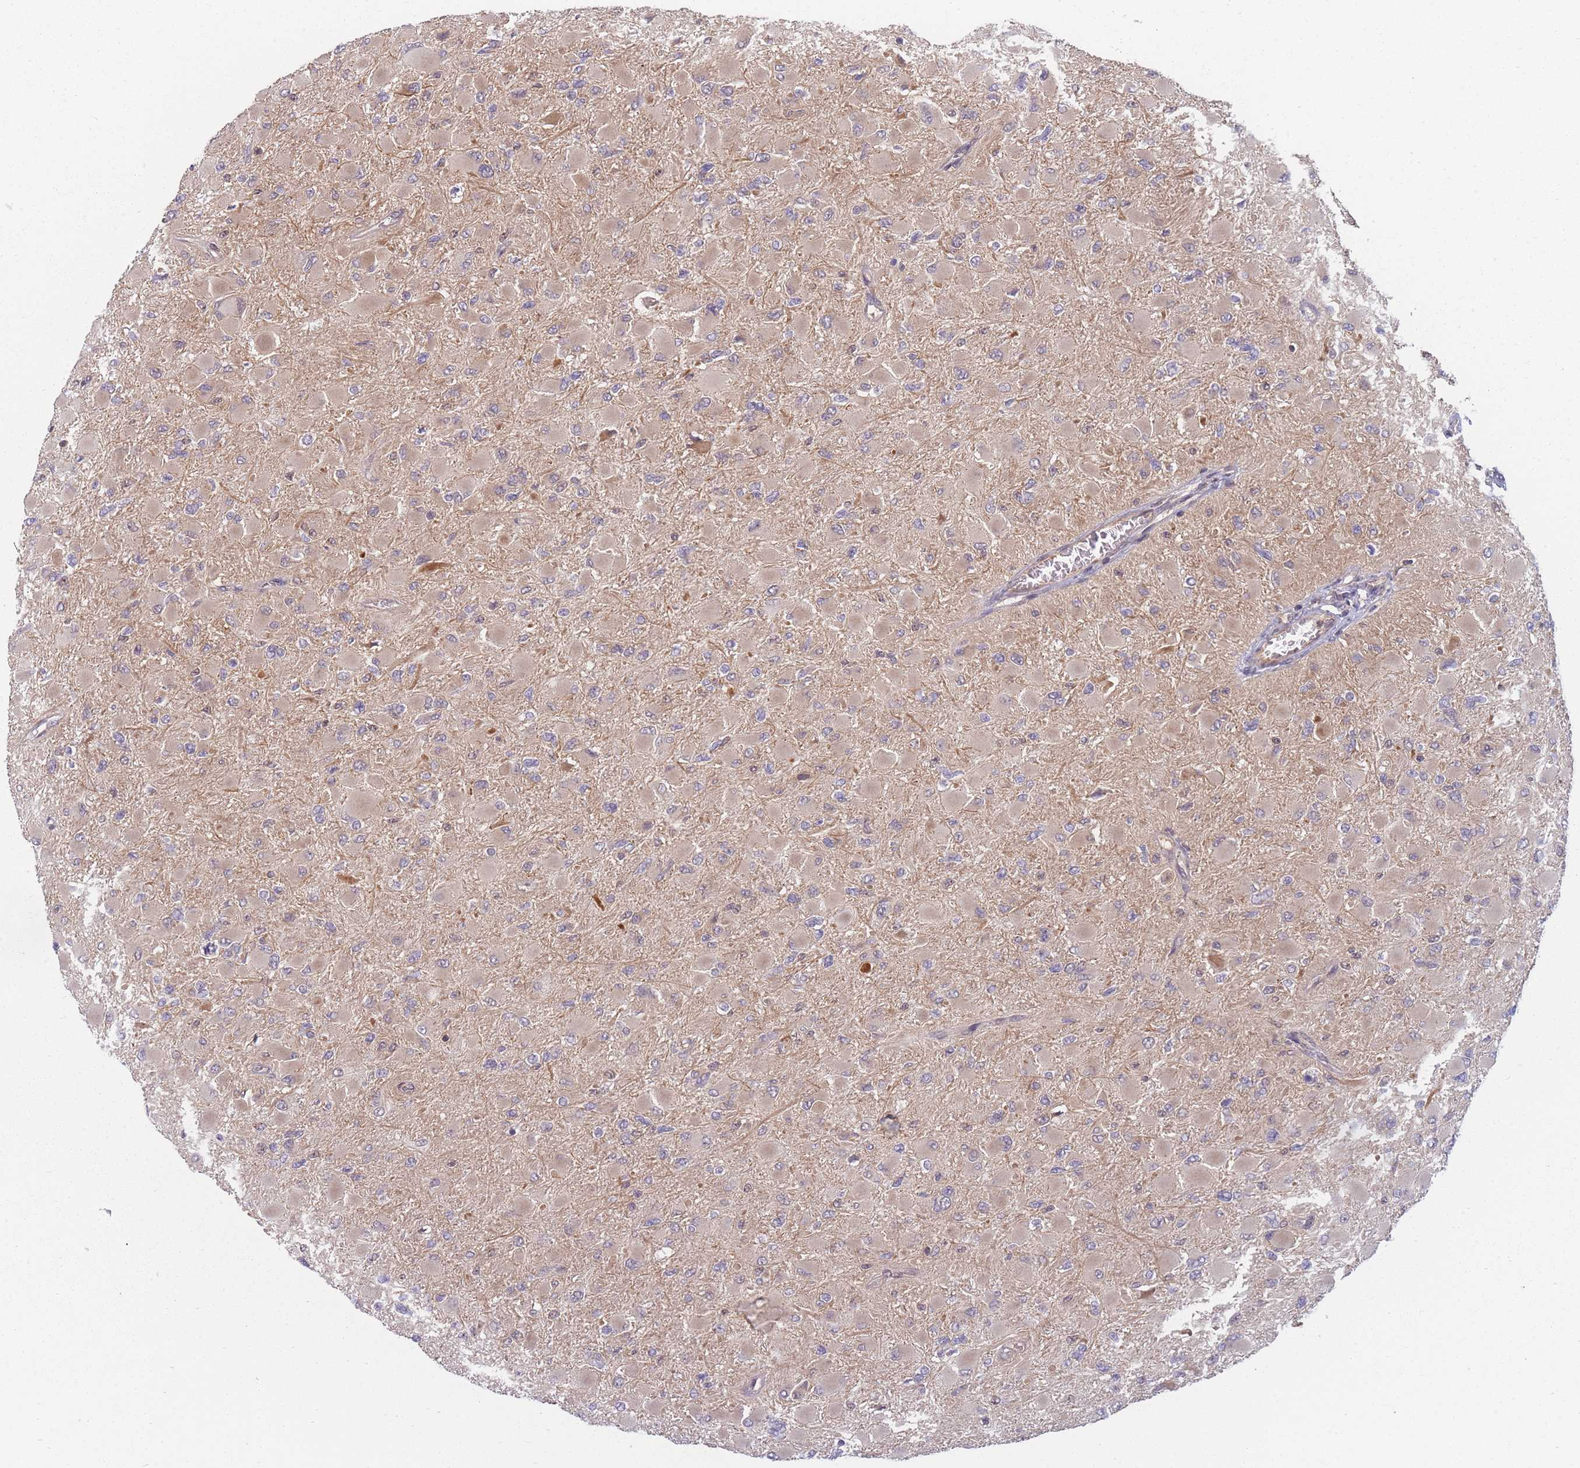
{"staining": {"intensity": "weak", "quantity": "<25%", "location": "cytoplasmic/membranous"}, "tissue": "glioma", "cell_type": "Tumor cells", "image_type": "cancer", "snomed": [{"axis": "morphology", "description": "Glioma, malignant, High grade"}, {"axis": "topography", "description": "Cerebral cortex"}], "caption": "DAB (3,3'-diaminobenzidine) immunohistochemical staining of human malignant glioma (high-grade) shows no significant expression in tumor cells.", "gene": "FAM153A", "patient": {"sex": "female", "age": 36}}